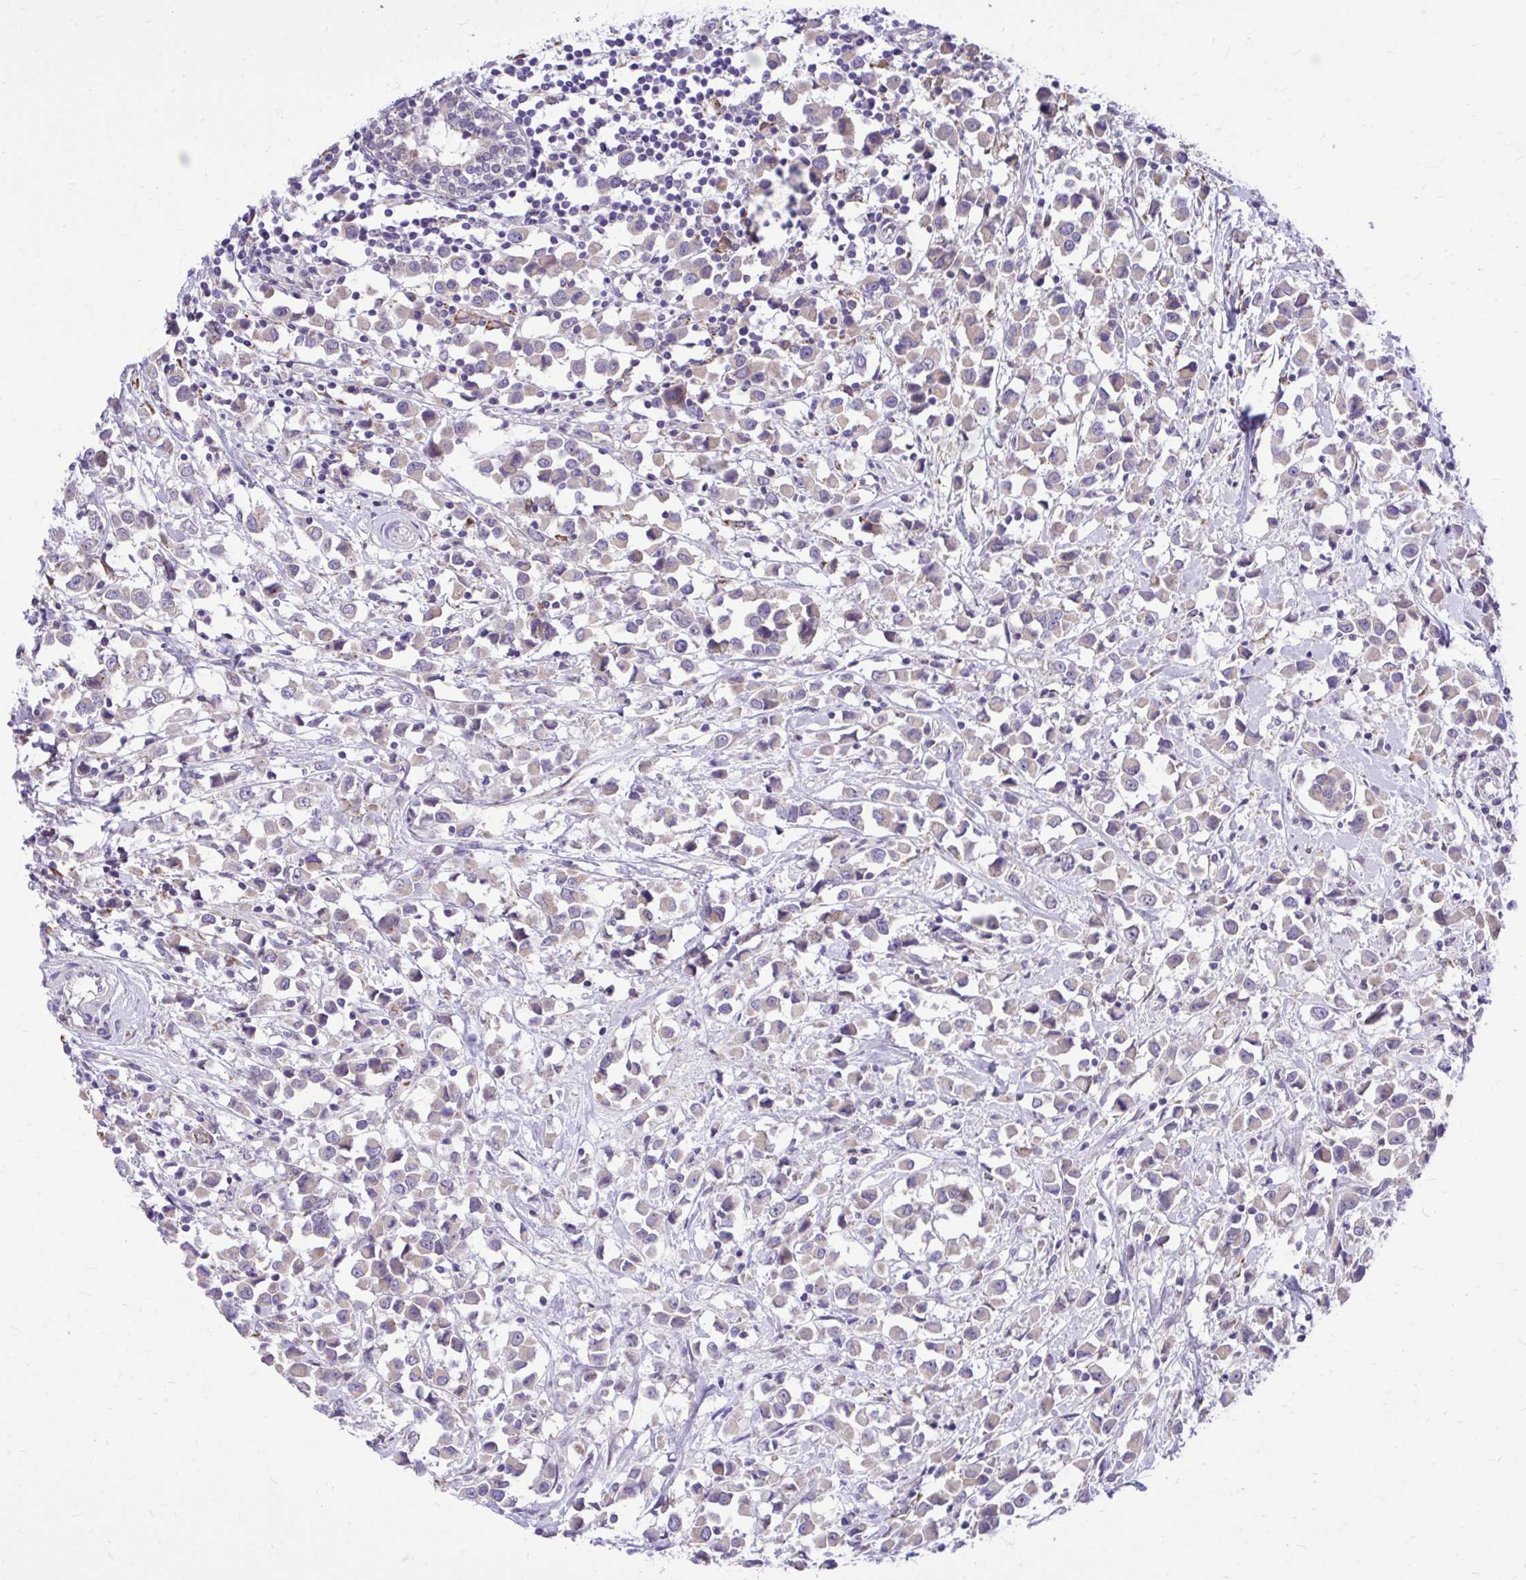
{"staining": {"intensity": "weak", "quantity": "<25%", "location": "cytoplasmic/membranous"}, "tissue": "breast cancer", "cell_type": "Tumor cells", "image_type": "cancer", "snomed": [{"axis": "morphology", "description": "Duct carcinoma"}, {"axis": "topography", "description": "Breast"}], "caption": "The photomicrograph demonstrates no significant expression in tumor cells of breast cancer (invasive ductal carcinoma). Nuclei are stained in blue.", "gene": "CEACAM18", "patient": {"sex": "female", "age": 61}}